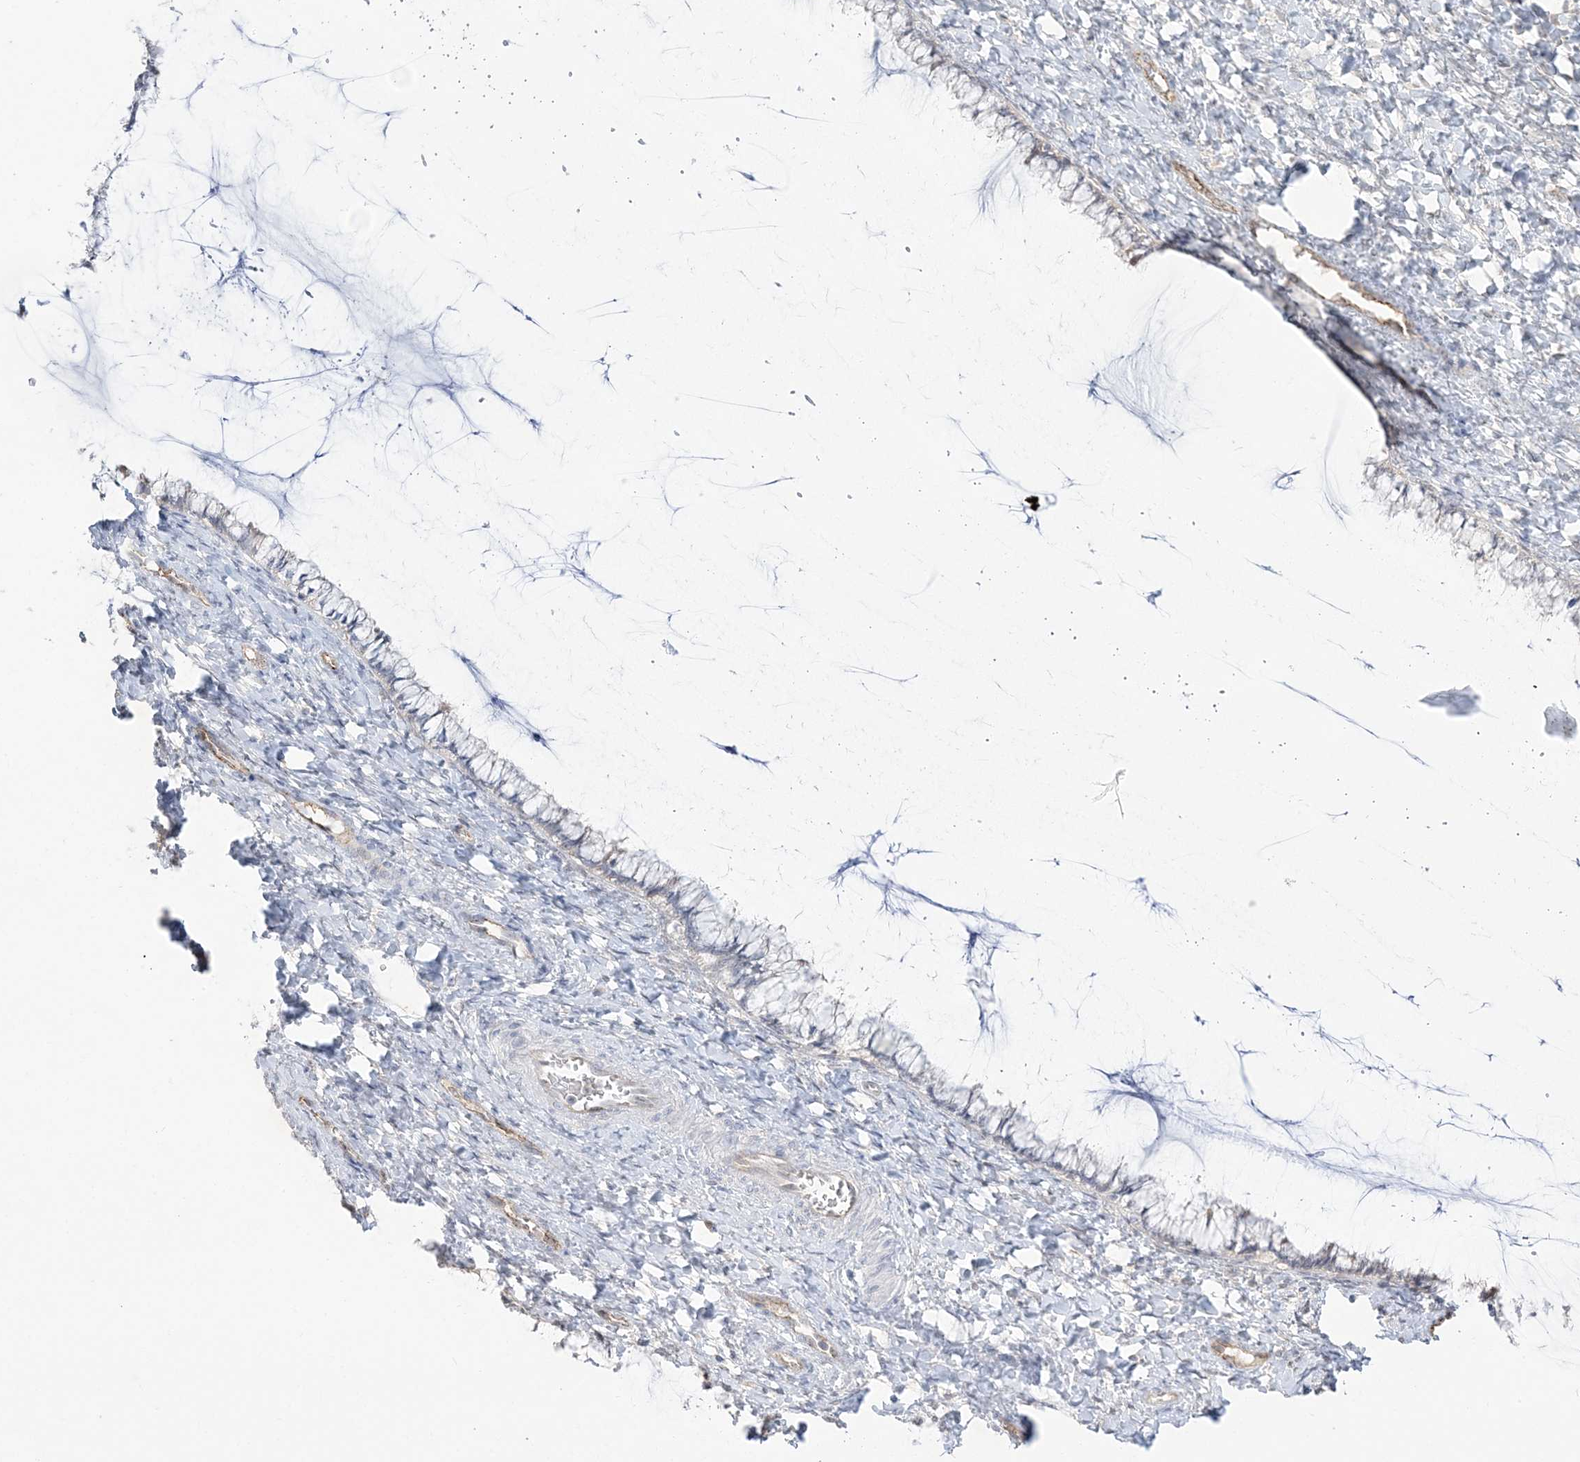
{"staining": {"intensity": "negative", "quantity": "none", "location": "none"}, "tissue": "cervix", "cell_type": "Glandular cells", "image_type": "normal", "snomed": [{"axis": "morphology", "description": "Normal tissue, NOS"}, {"axis": "morphology", "description": "Adenocarcinoma, NOS"}, {"axis": "topography", "description": "Cervix"}], "caption": "An image of cervix stained for a protein exhibits no brown staining in glandular cells. (DAB IHC visualized using brightfield microscopy, high magnification).", "gene": "INPP1", "patient": {"sex": "female", "age": 29}}